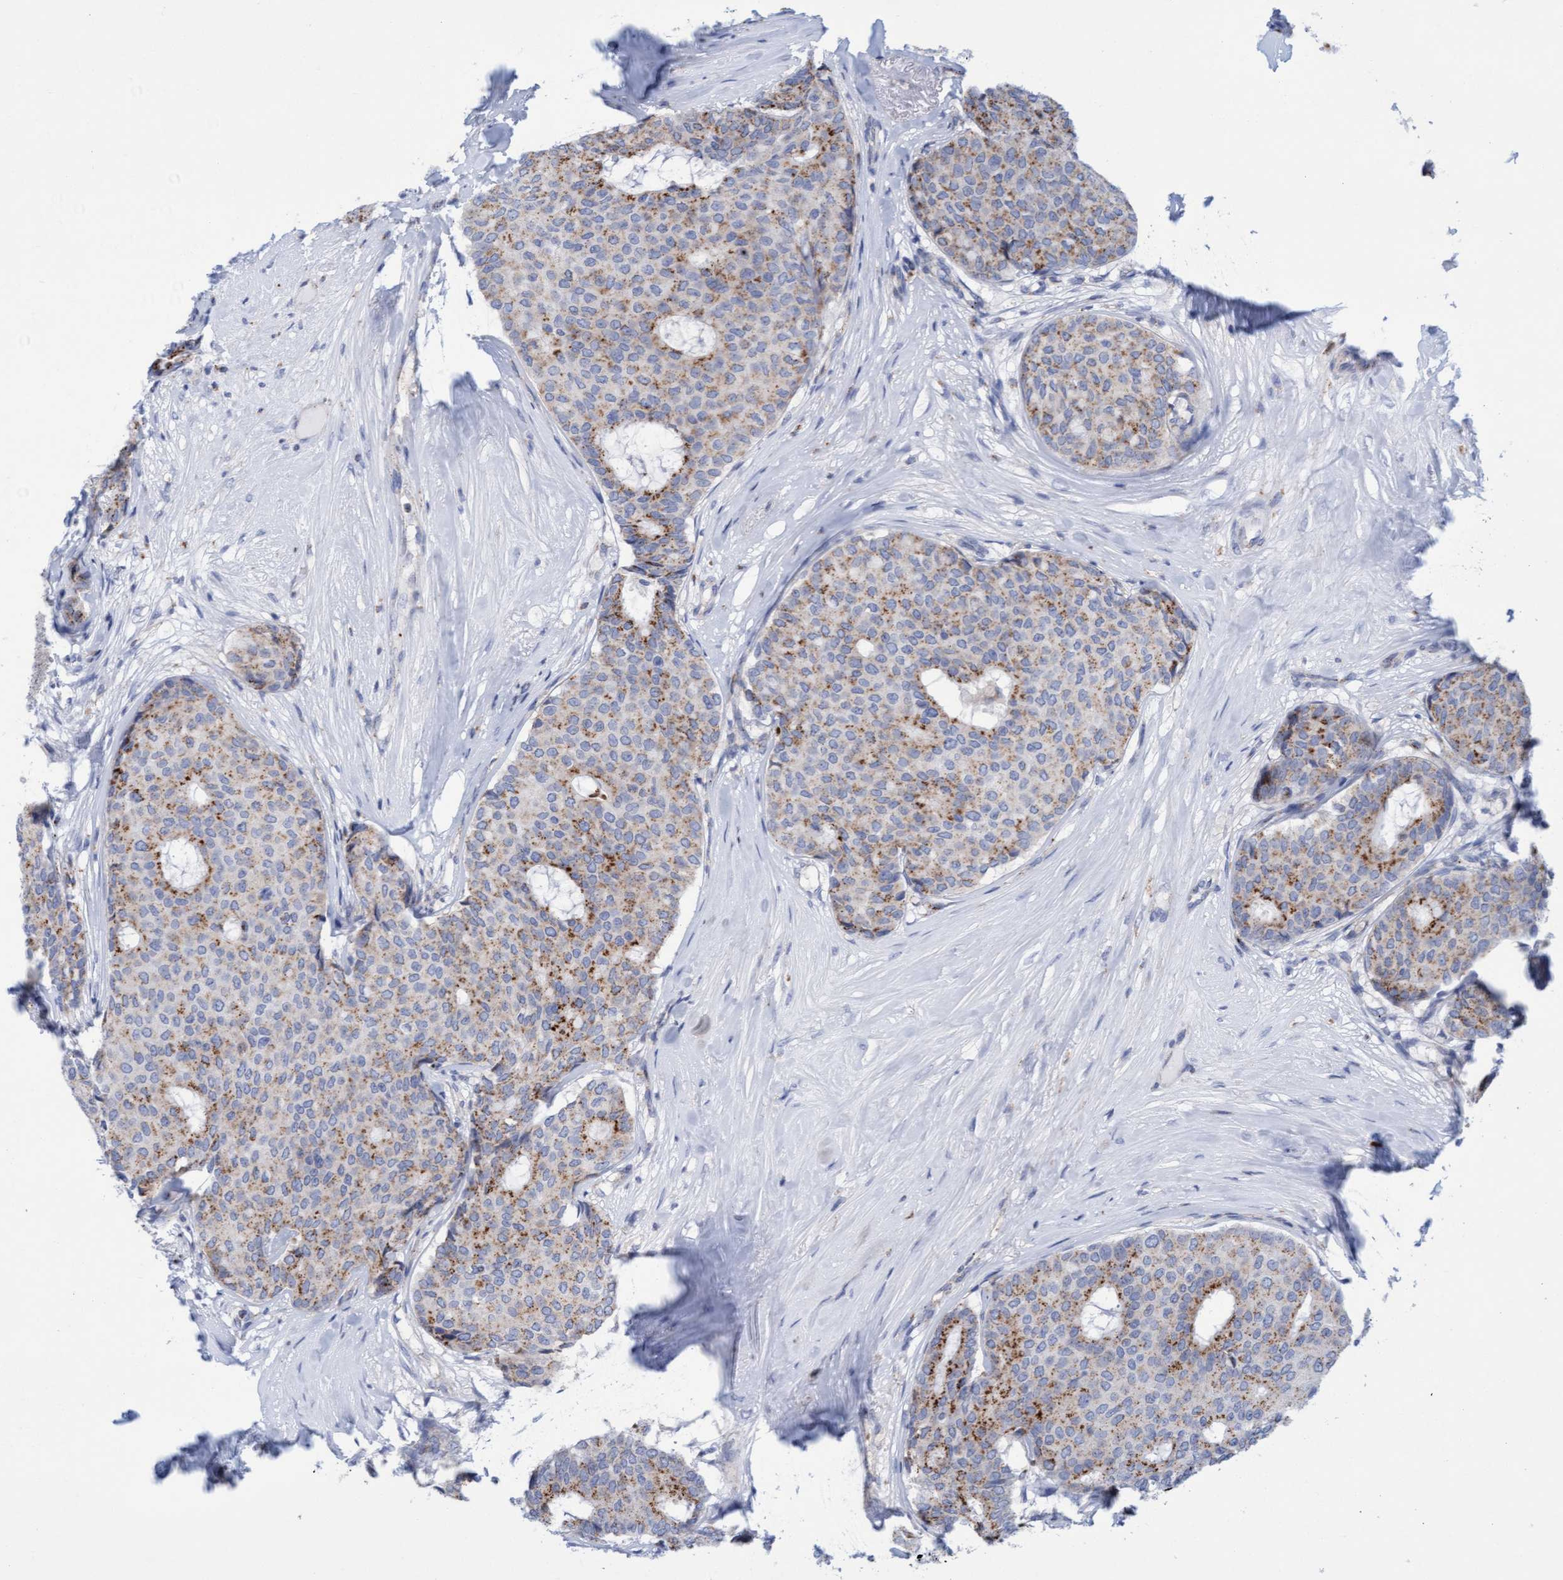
{"staining": {"intensity": "moderate", "quantity": "25%-75%", "location": "cytoplasmic/membranous"}, "tissue": "breast cancer", "cell_type": "Tumor cells", "image_type": "cancer", "snomed": [{"axis": "morphology", "description": "Duct carcinoma"}, {"axis": "topography", "description": "Breast"}], "caption": "Immunohistochemistry photomicrograph of neoplastic tissue: human infiltrating ductal carcinoma (breast) stained using IHC displays medium levels of moderate protein expression localized specifically in the cytoplasmic/membranous of tumor cells, appearing as a cytoplasmic/membranous brown color.", "gene": "SGSH", "patient": {"sex": "female", "age": 75}}